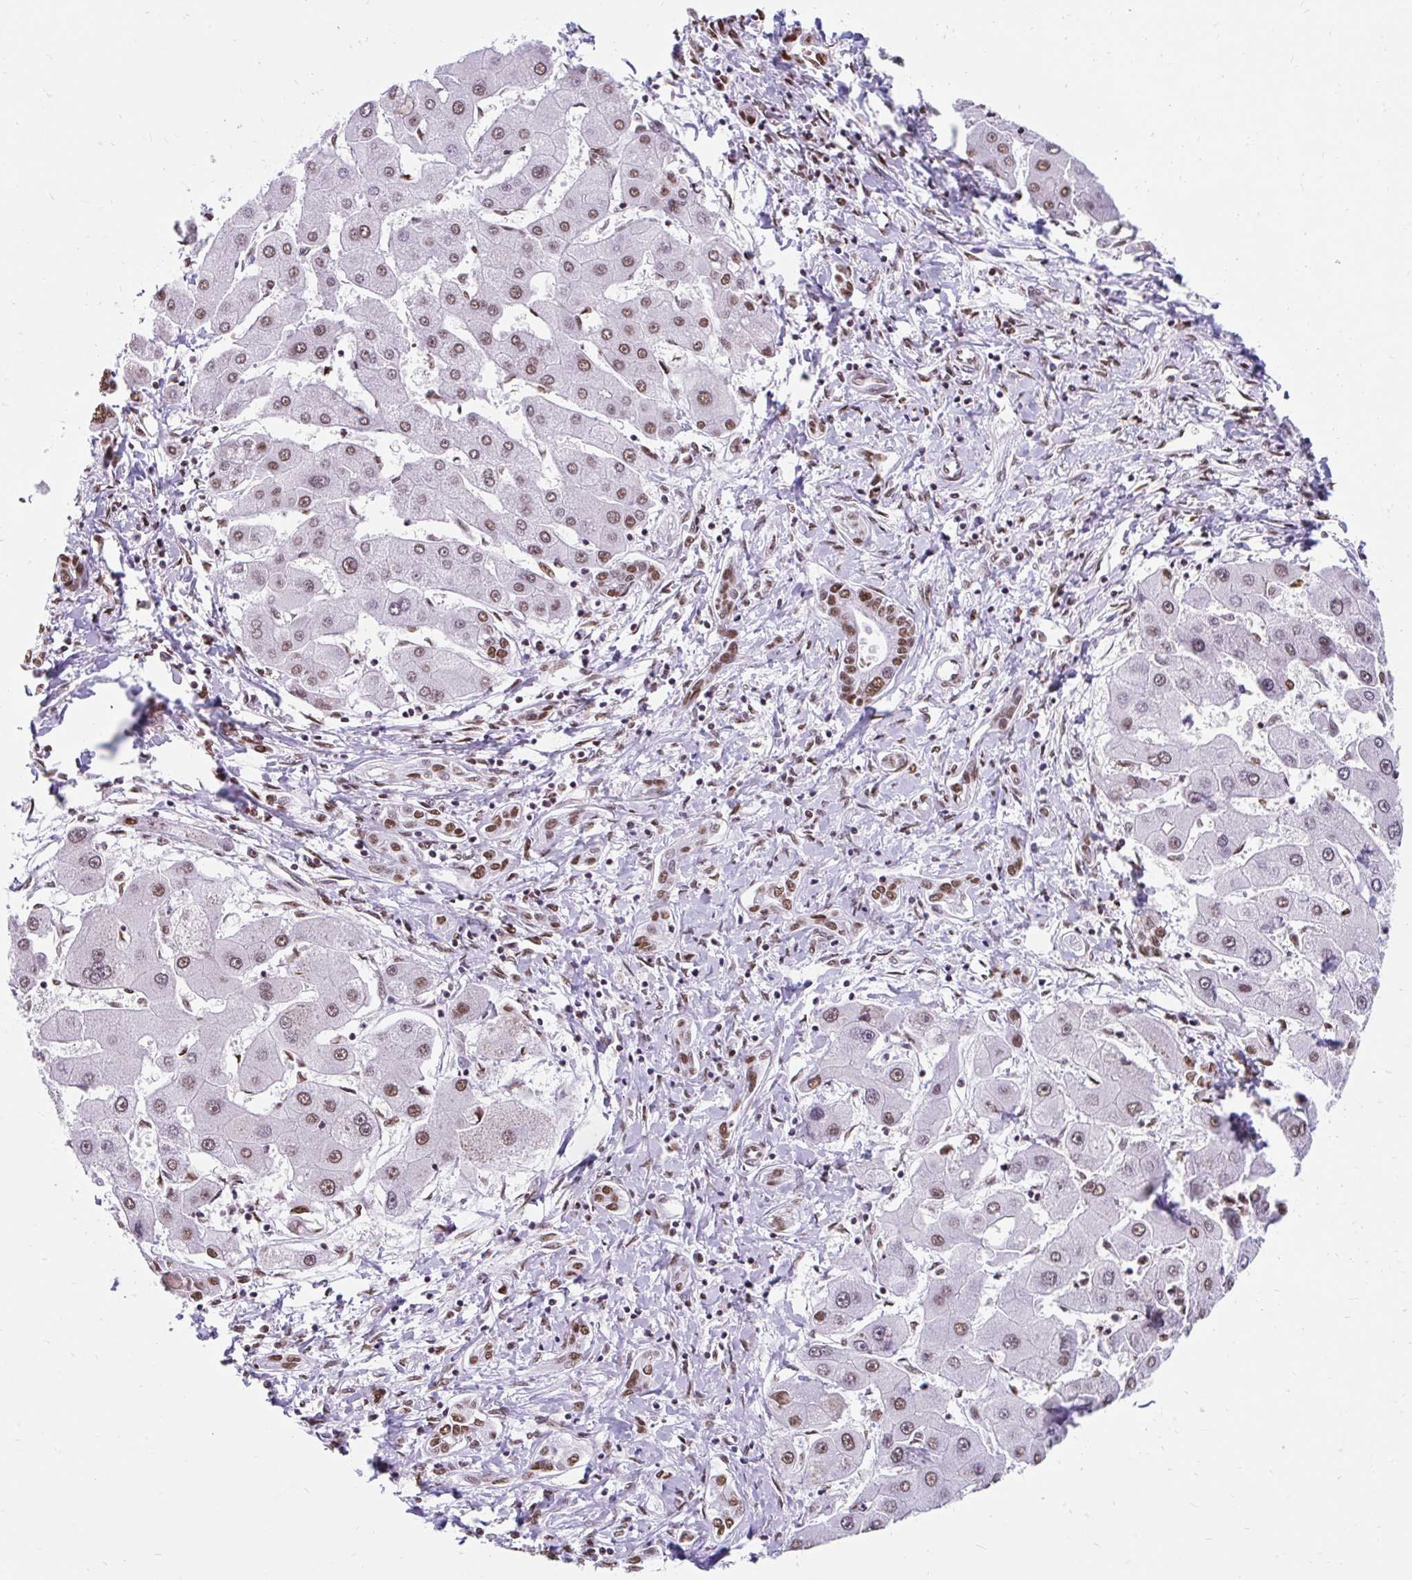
{"staining": {"intensity": "moderate", "quantity": ">75%", "location": "nuclear"}, "tissue": "liver cancer", "cell_type": "Tumor cells", "image_type": "cancer", "snomed": [{"axis": "morphology", "description": "Cholangiocarcinoma"}, {"axis": "topography", "description": "Liver"}], "caption": "Protein expression analysis of human cholangiocarcinoma (liver) reveals moderate nuclear staining in approximately >75% of tumor cells.", "gene": "KHDRBS1", "patient": {"sex": "male", "age": 66}}